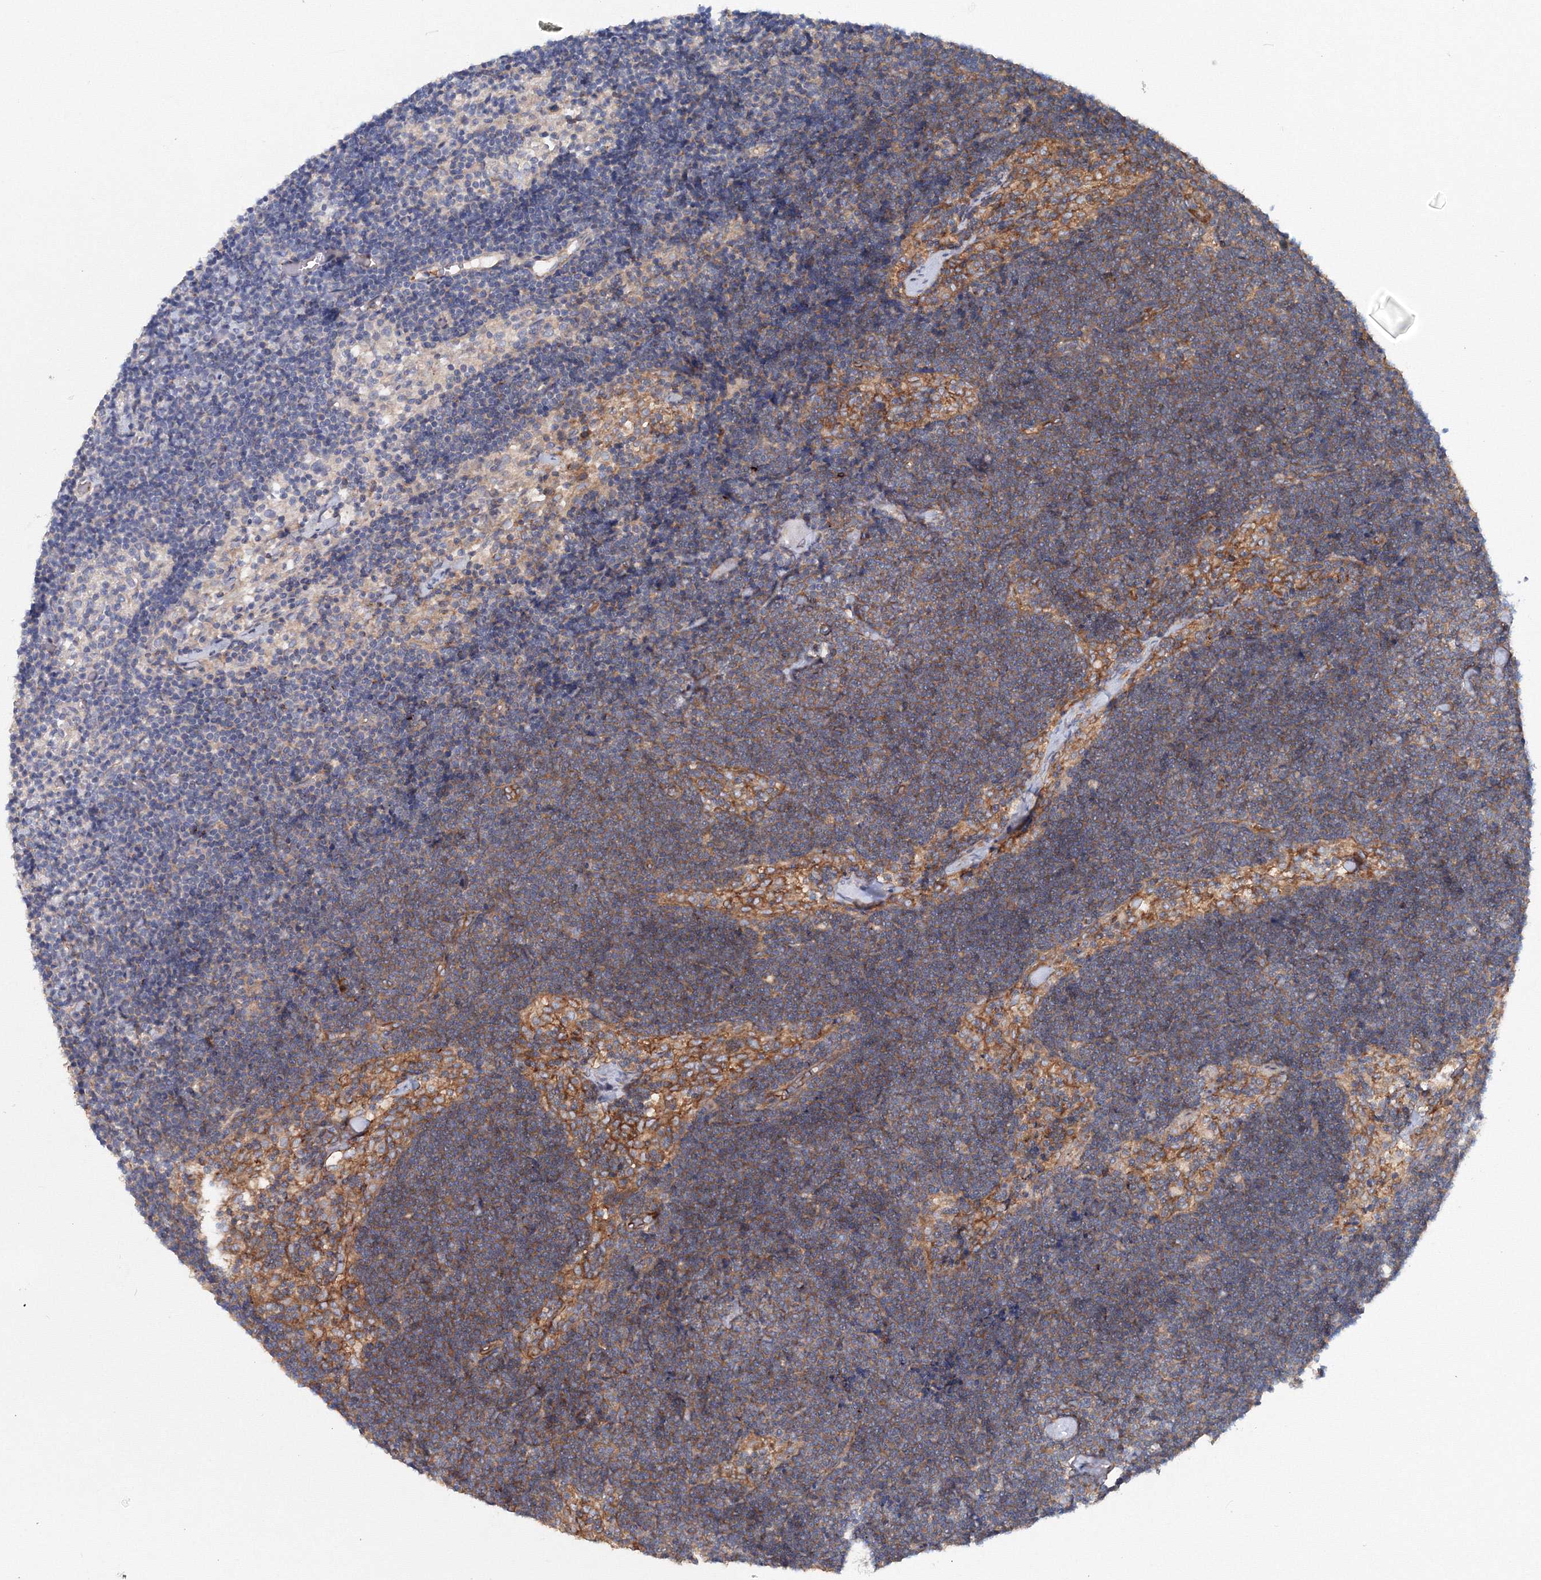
{"staining": {"intensity": "moderate", "quantity": ">75%", "location": "cytoplasmic/membranous"}, "tissue": "lymph node", "cell_type": "Germinal center cells", "image_type": "normal", "snomed": [{"axis": "morphology", "description": "Normal tissue, NOS"}, {"axis": "topography", "description": "Lymph node"}], "caption": "DAB (3,3'-diaminobenzidine) immunohistochemical staining of normal lymph node reveals moderate cytoplasmic/membranous protein positivity in about >75% of germinal center cells.", "gene": "EXOC1", "patient": {"sex": "male", "age": 63}}